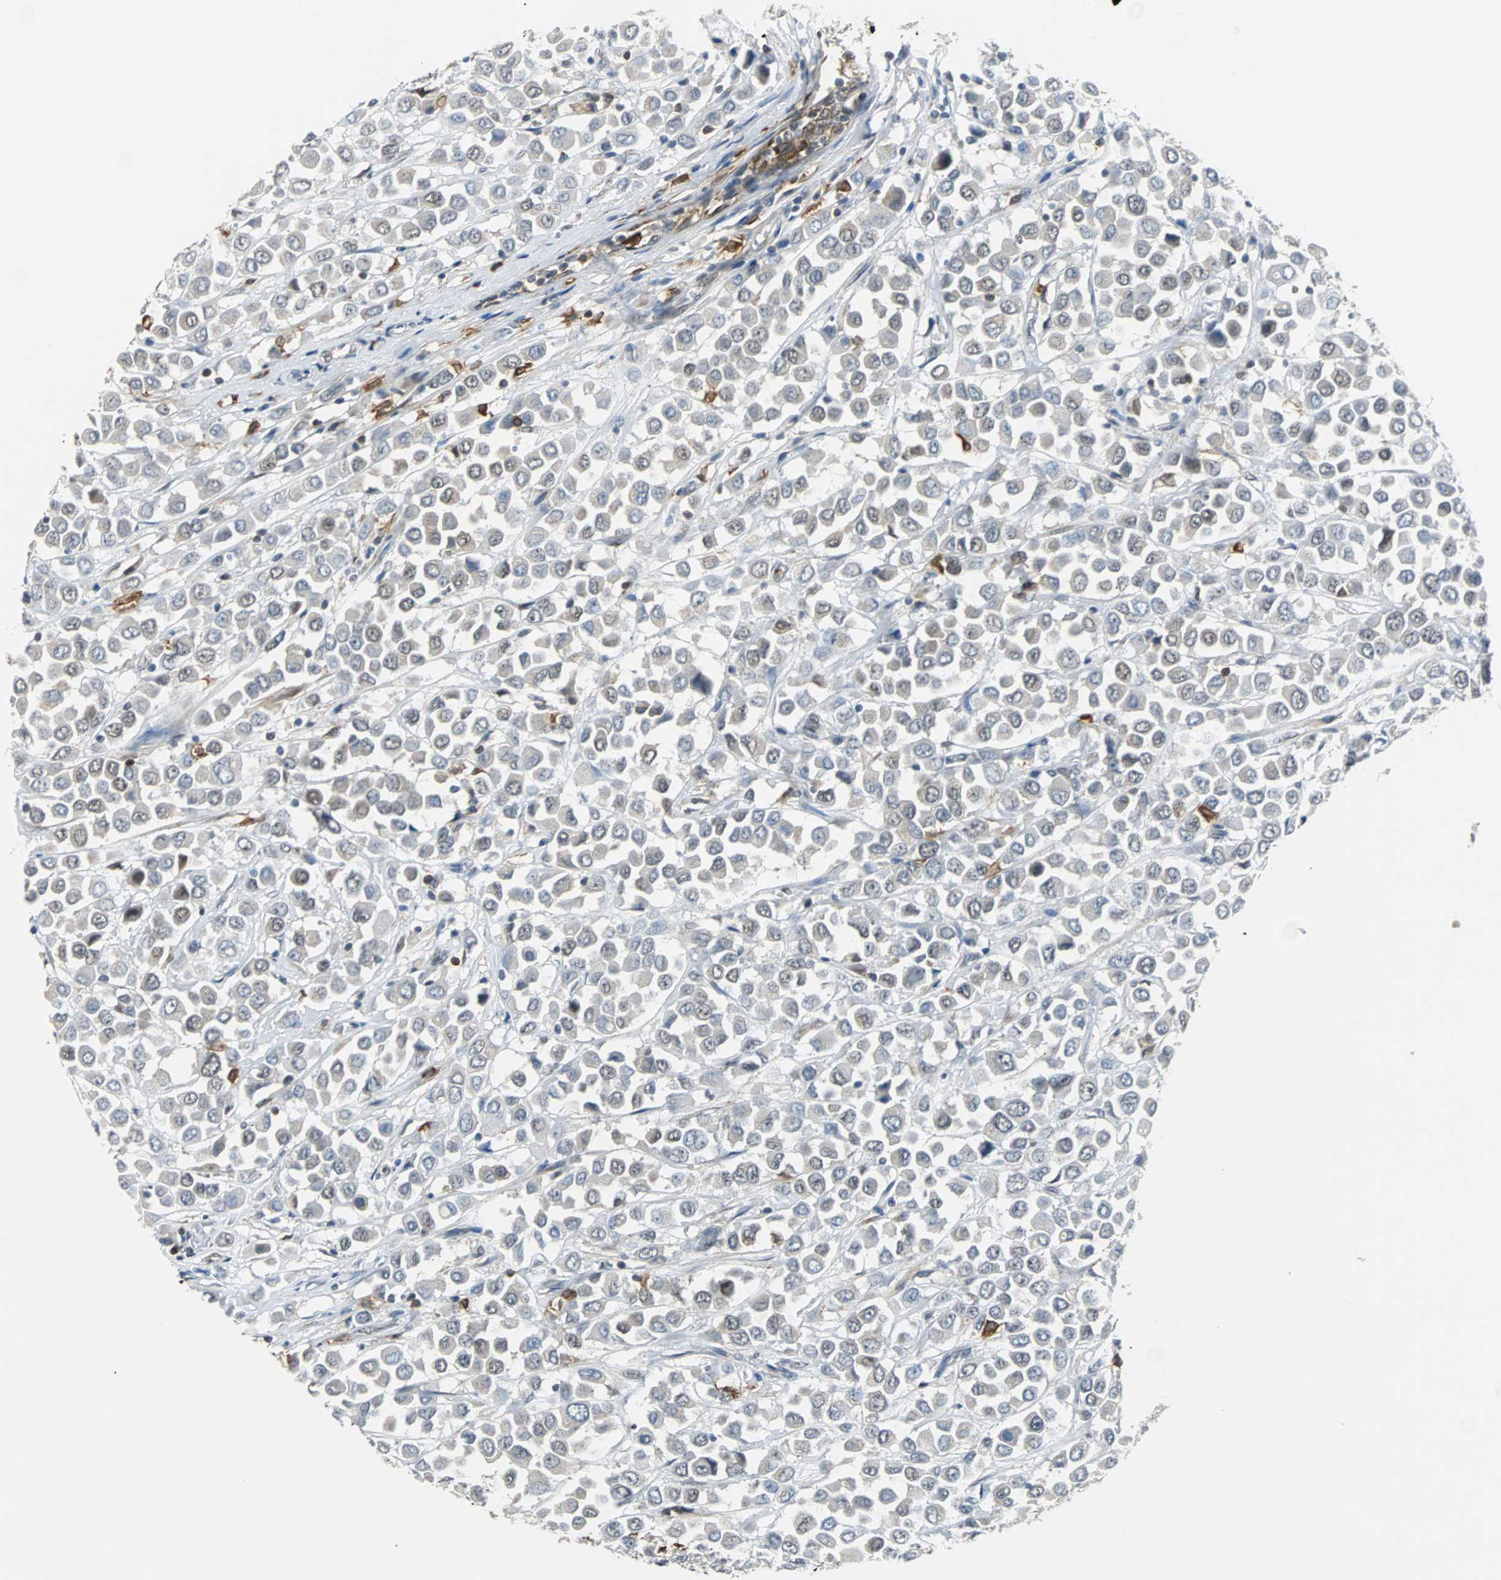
{"staining": {"intensity": "weak", "quantity": "25%-75%", "location": "cytoplasmic/membranous,nuclear"}, "tissue": "breast cancer", "cell_type": "Tumor cells", "image_type": "cancer", "snomed": [{"axis": "morphology", "description": "Duct carcinoma"}, {"axis": "topography", "description": "Breast"}], "caption": "The immunohistochemical stain labels weak cytoplasmic/membranous and nuclear positivity in tumor cells of breast cancer (intraductal carcinoma) tissue.", "gene": "SIRT1", "patient": {"sex": "female", "age": 61}}